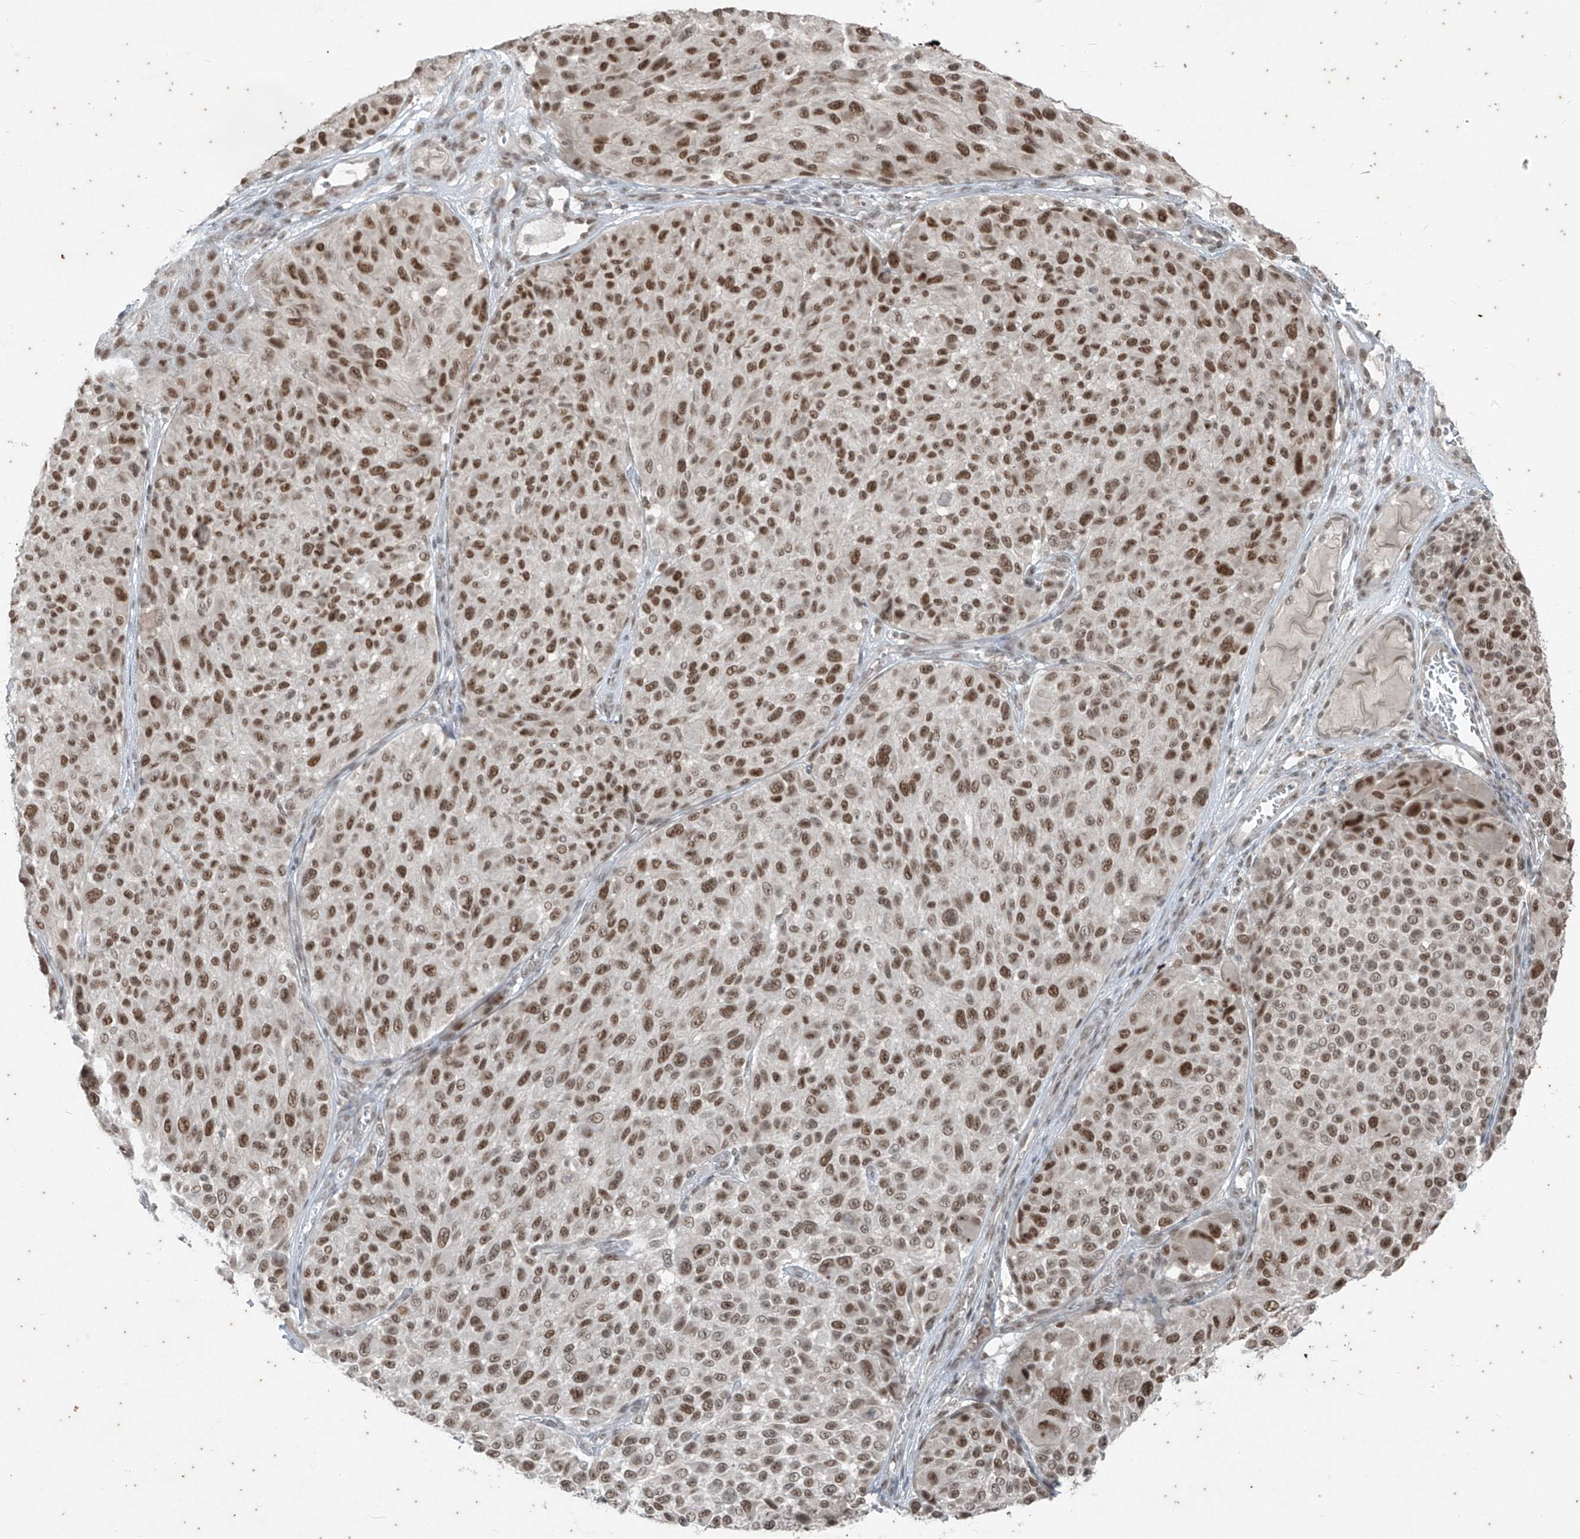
{"staining": {"intensity": "moderate", "quantity": ">75%", "location": "nuclear"}, "tissue": "melanoma", "cell_type": "Tumor cells", "image_type": "cancer", "snomed": [{"axis": "morphology", "description": "Malignant melanoma, NOS"}, {"axis": "topography", "description": "Skin"}], "caption": "There is medium levels of moderate nuclear staining in tumor cells of malignant melanoma, as demonstrated by immunohistochemical staining (brown color).", "gene": "ZNF354B", "patient": {"sex": "male", "age": 83}}